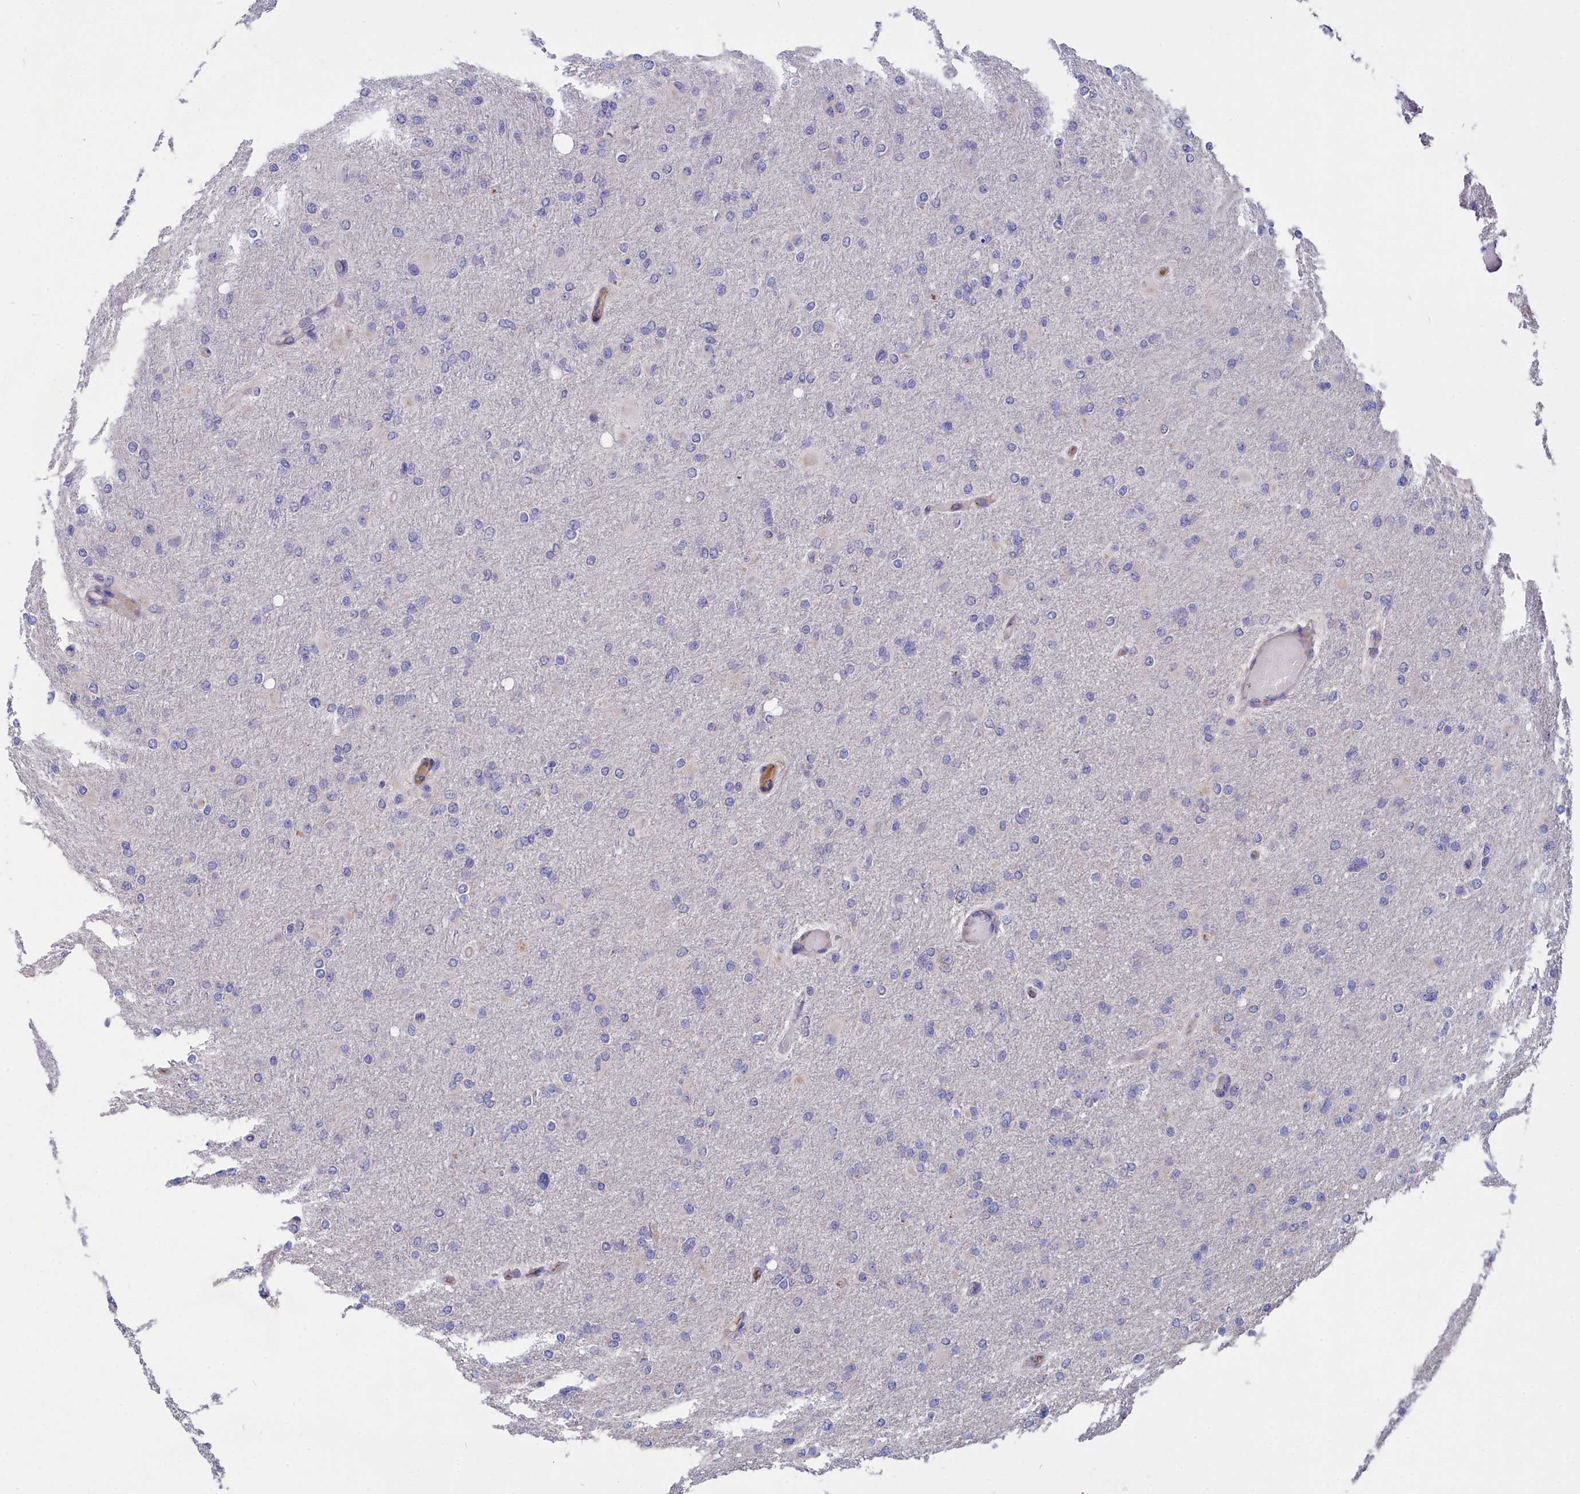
{"staining": {"intensity": "negative", "quantity": "none", "location": "none"}, "tissue": "glioma", "cell_type": "Tumor cells", "image_type": "cancer", "snomed": [{"axis": "morphology", "description": "Glioma, malignant, High grade"}, {"axis": "topography", "description": "Cerebral cortex"}], "caption": "This is an IHC micrograph of glioma. There is no expression in tumor cells.", "gene": "TUBGCP4", "patient": {"sex": "female", "age": 36}}